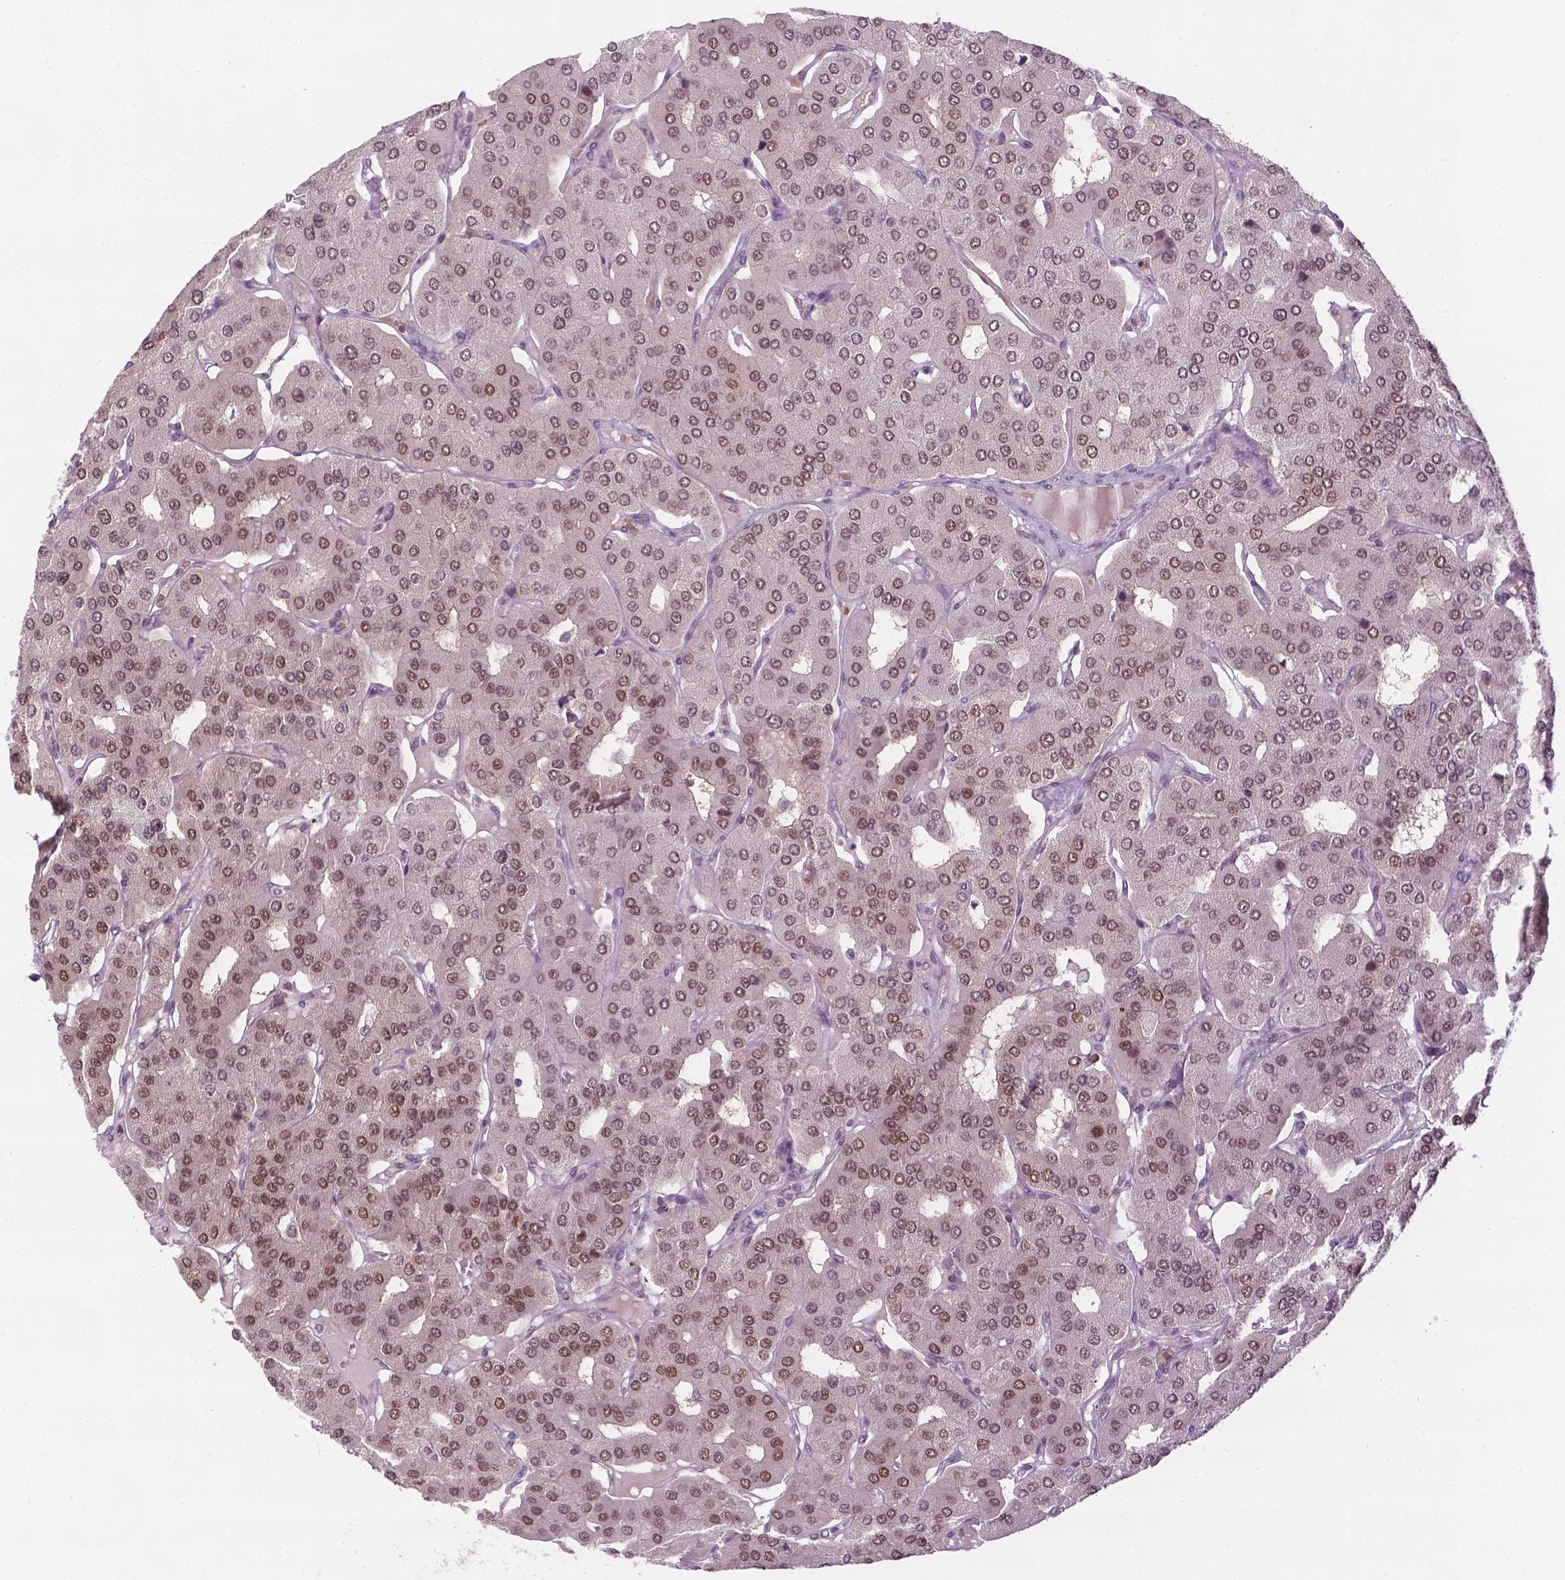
{"staining": {"intensity": "moderate", "quantity": ">75%", "location": "nuclear"}, "tissue": "parathyroid gland", "cell_type": "Glandular cells", "image_type": "normal", "snomed": [{"axis": "morphology", "description": "Normal tissue, NOS"}, {"axis": "morphology", "description": "Adenoma, NOS"}, {"axis": "topography", "description": "Parathyroid gland"}], "caption": "Immunohistochemistry histopathology image of unremarkable parathyroid gland stained for a protein (brown), which reveals medium levels of moderate nuclear expression in about >75% of glandular cells.", "gene": "UBQLN4", "patient": {"sex": "female", "age": 86}}